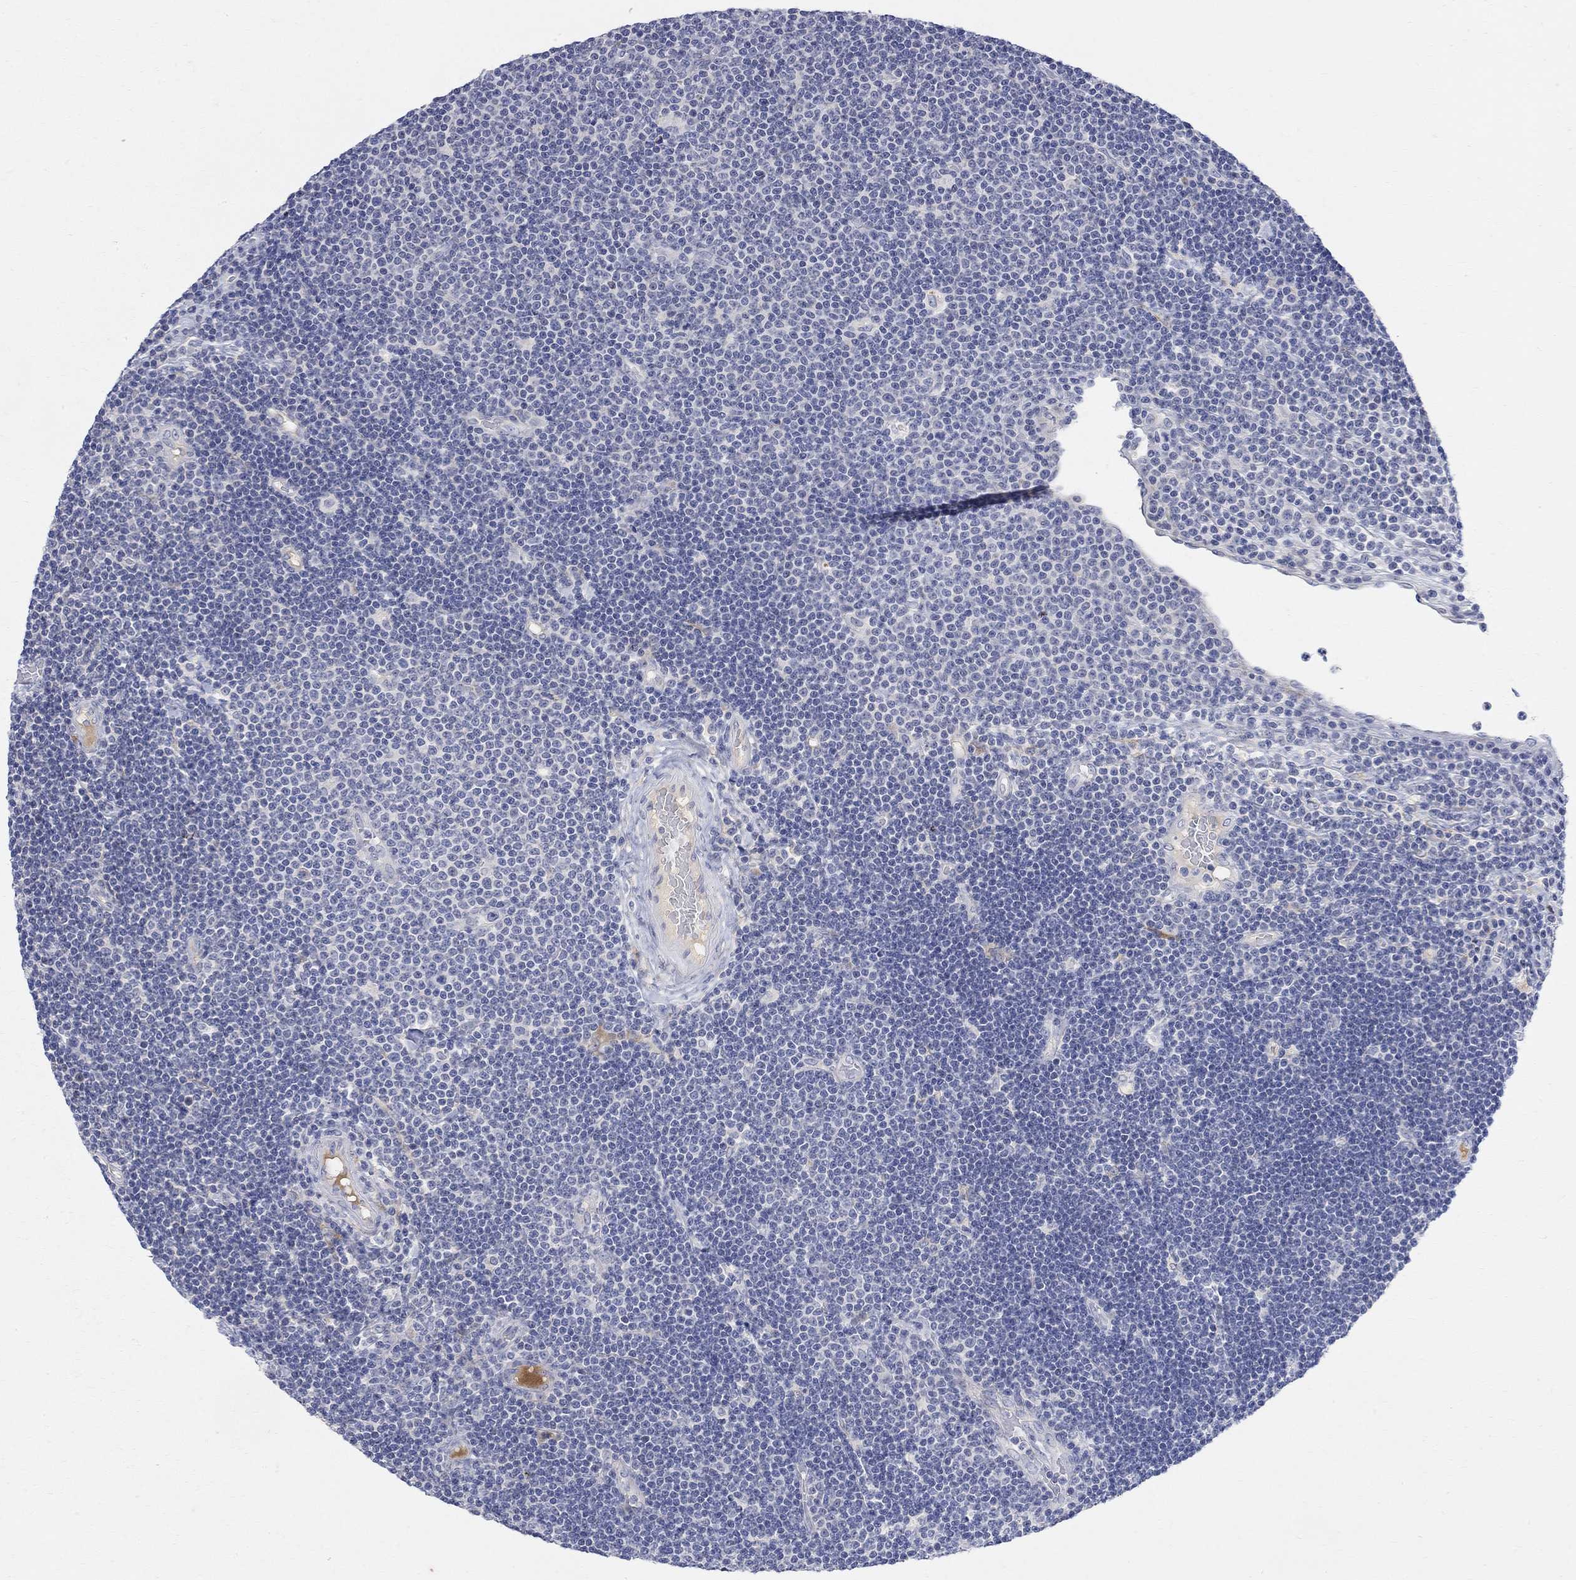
{"staining": {"intensity": "negative", "quantity": "none", "location": "none"}, "tissue": "lymphoma", "cell_type": "Tumor cells", "image_type": "cancer", "snomed": [{"axis": "morphology", "description": "Malignant lymphoma, non-Hodgkin's type, Low grade"}, {"axis": "topography", "description": "Brain"}], "caption": "Lymphoma was stained to show a protein in brown. There is no significant positivity in tumor cells. Nuclei are stained in blue.", "gene": "FNDC5", "patient": {"sex": "female", "age": 66}}